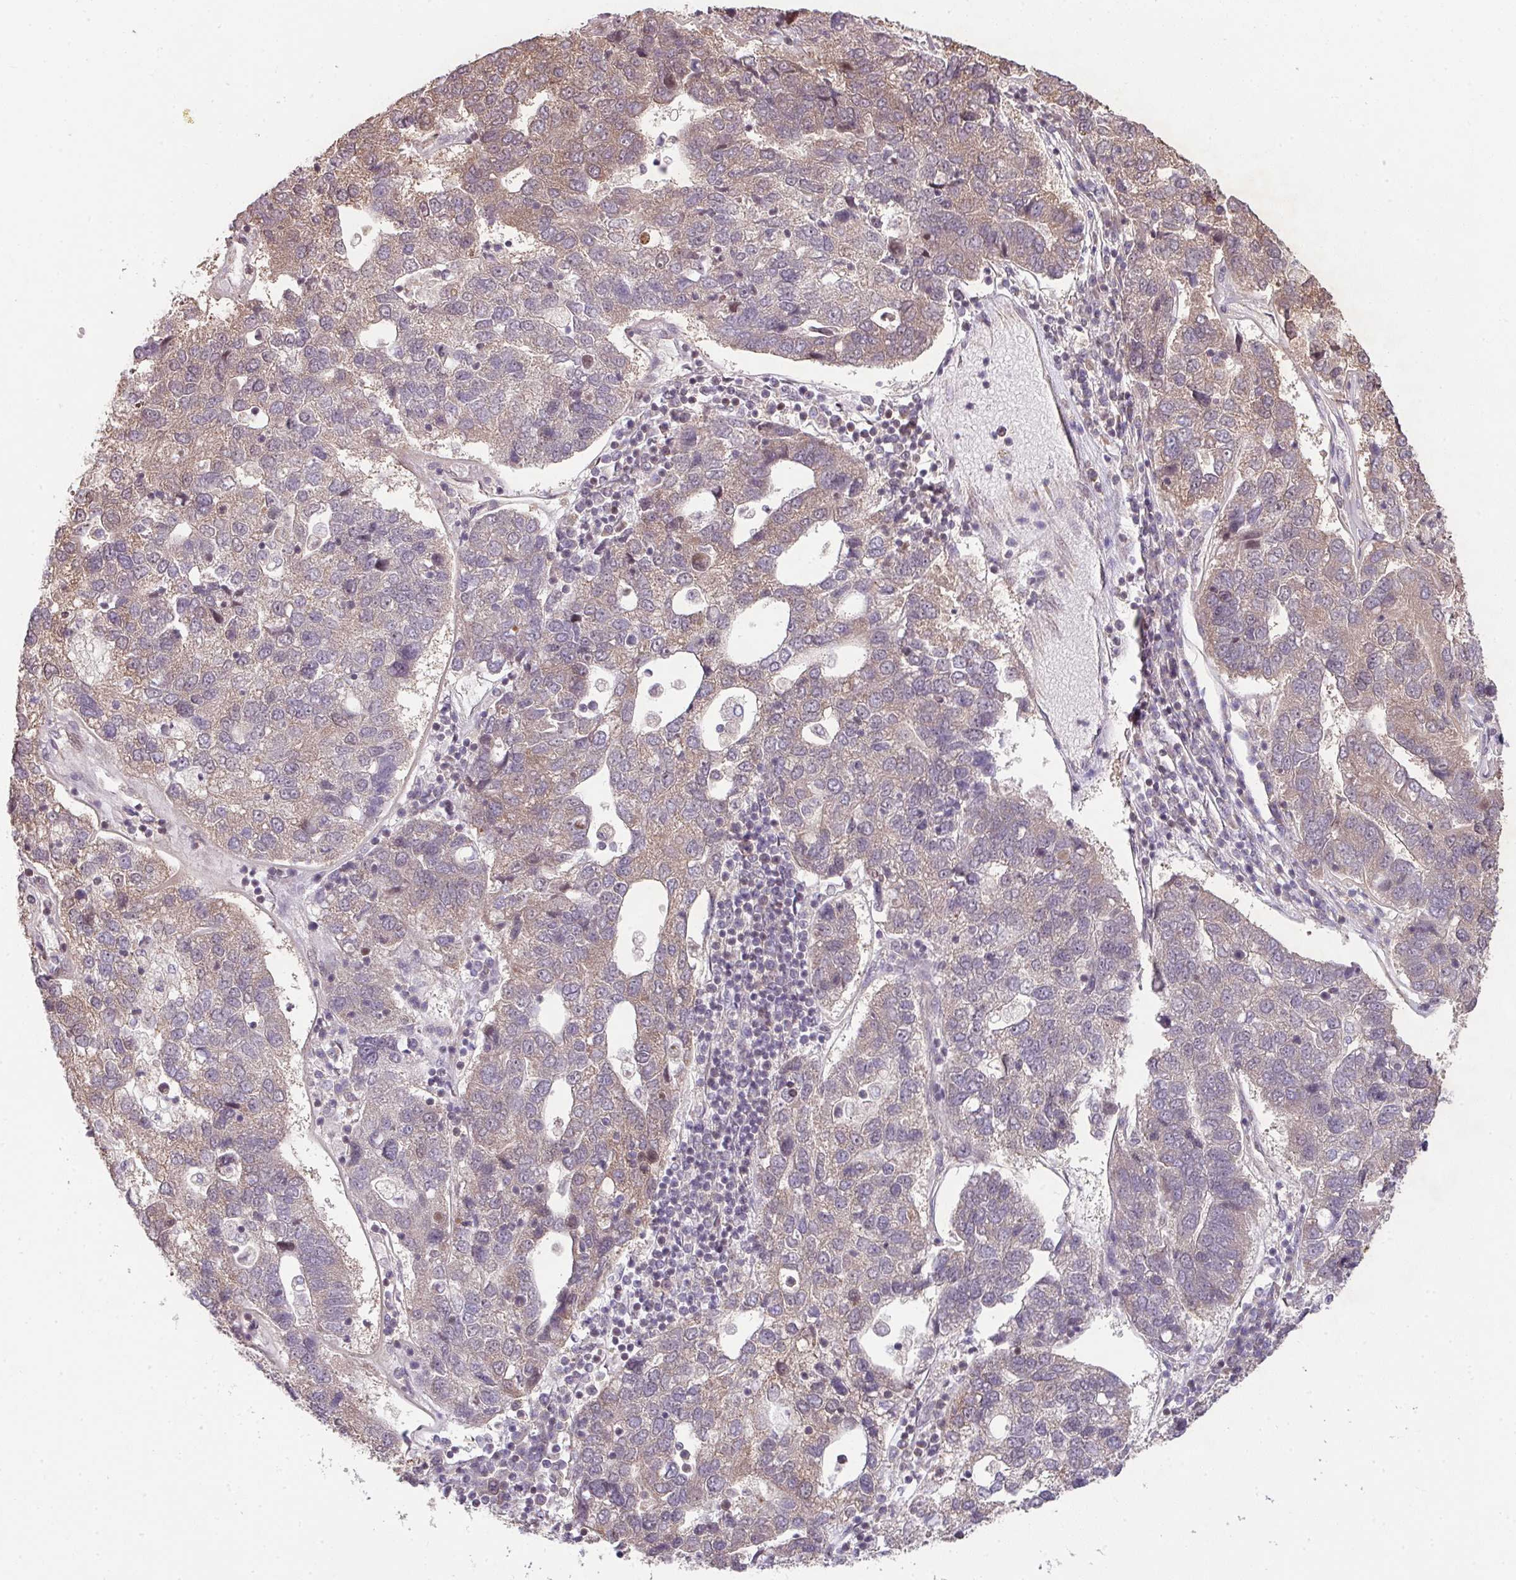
{"staining": {"intensity": "weak", "quantity": "25%-75%", "location": "cytoplasmic/membranous"}, "tissue": "pancreatic cancer", "cell_type": "Tumor cells", "image_type": "cancer", "snomed": [{"axis": "morphology", "description": "Adenocarcinoma, NOS"}, {"axis": "topography", "description": "Pancreas"}], "caption": "Pancreatic cancer was stained to show a protein in brown. There is low levels of weak cytoplasmic/membranous staining in approximately 25%-75% of tumor cells.", "gene": "PLK1", "patient": {"sex": "female", "age": 61}}